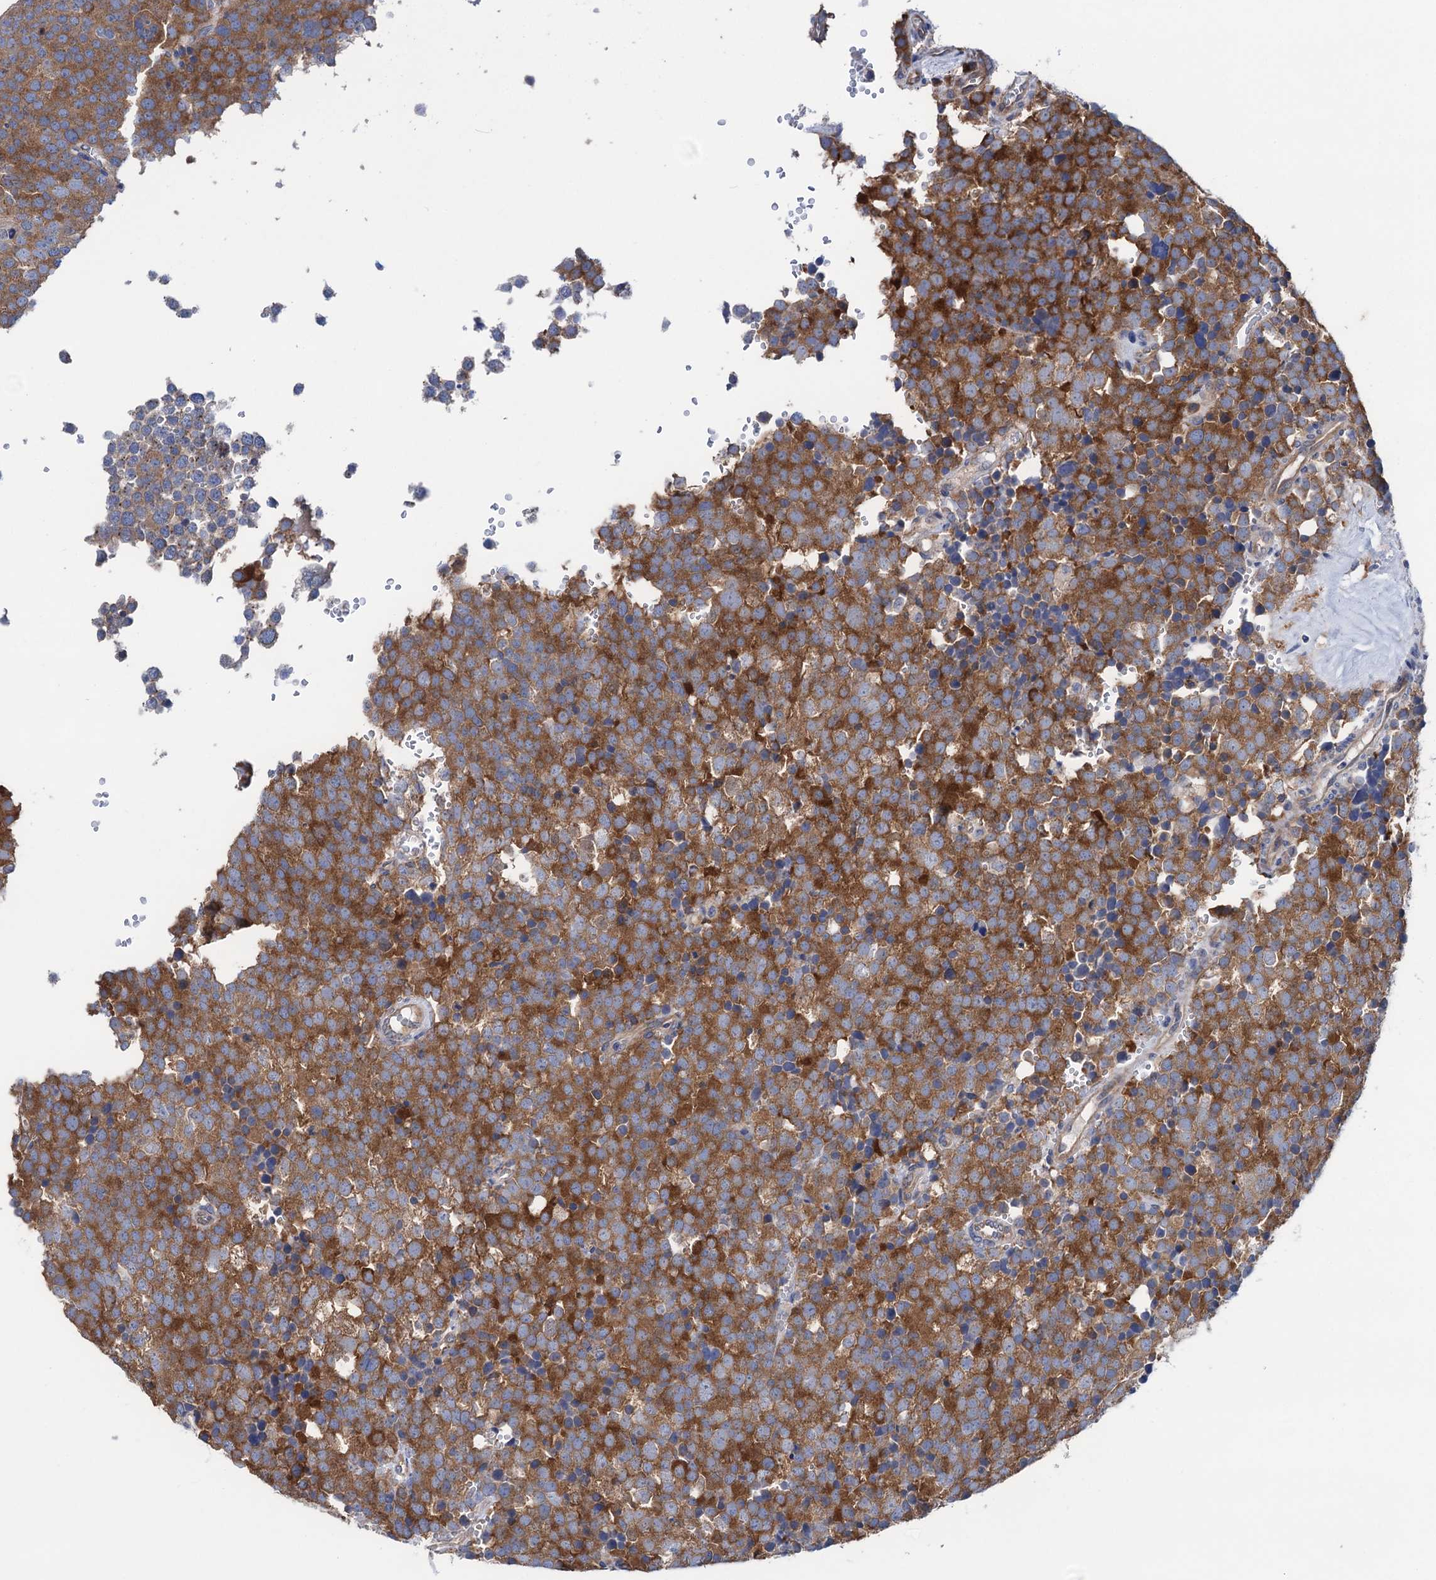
{"staining": {"intensity": "strong", "quantity": ">75%", "location": "cytoplasmic/membranous"}, "tissue": "testis cancer", "cell_type": "Tumor cells", "image_type": "cancer", "snomed": [{"axis": "morphology", "description": "Seminoma, NOS"}, {"axis": "topography", "description": "Testis"}], "caption": "IHC histopathology image of neoplastic tissue: human testis cancer stained using immunohistochemistry displays high levels of strong protein expression localized specifically in the cytoplasmic/membranous of tumor cells, appearing as a cytoplasmic/membranous brown color.", "gene": "ZNRD2", "patient": {"sex": "male", "age": 71}}